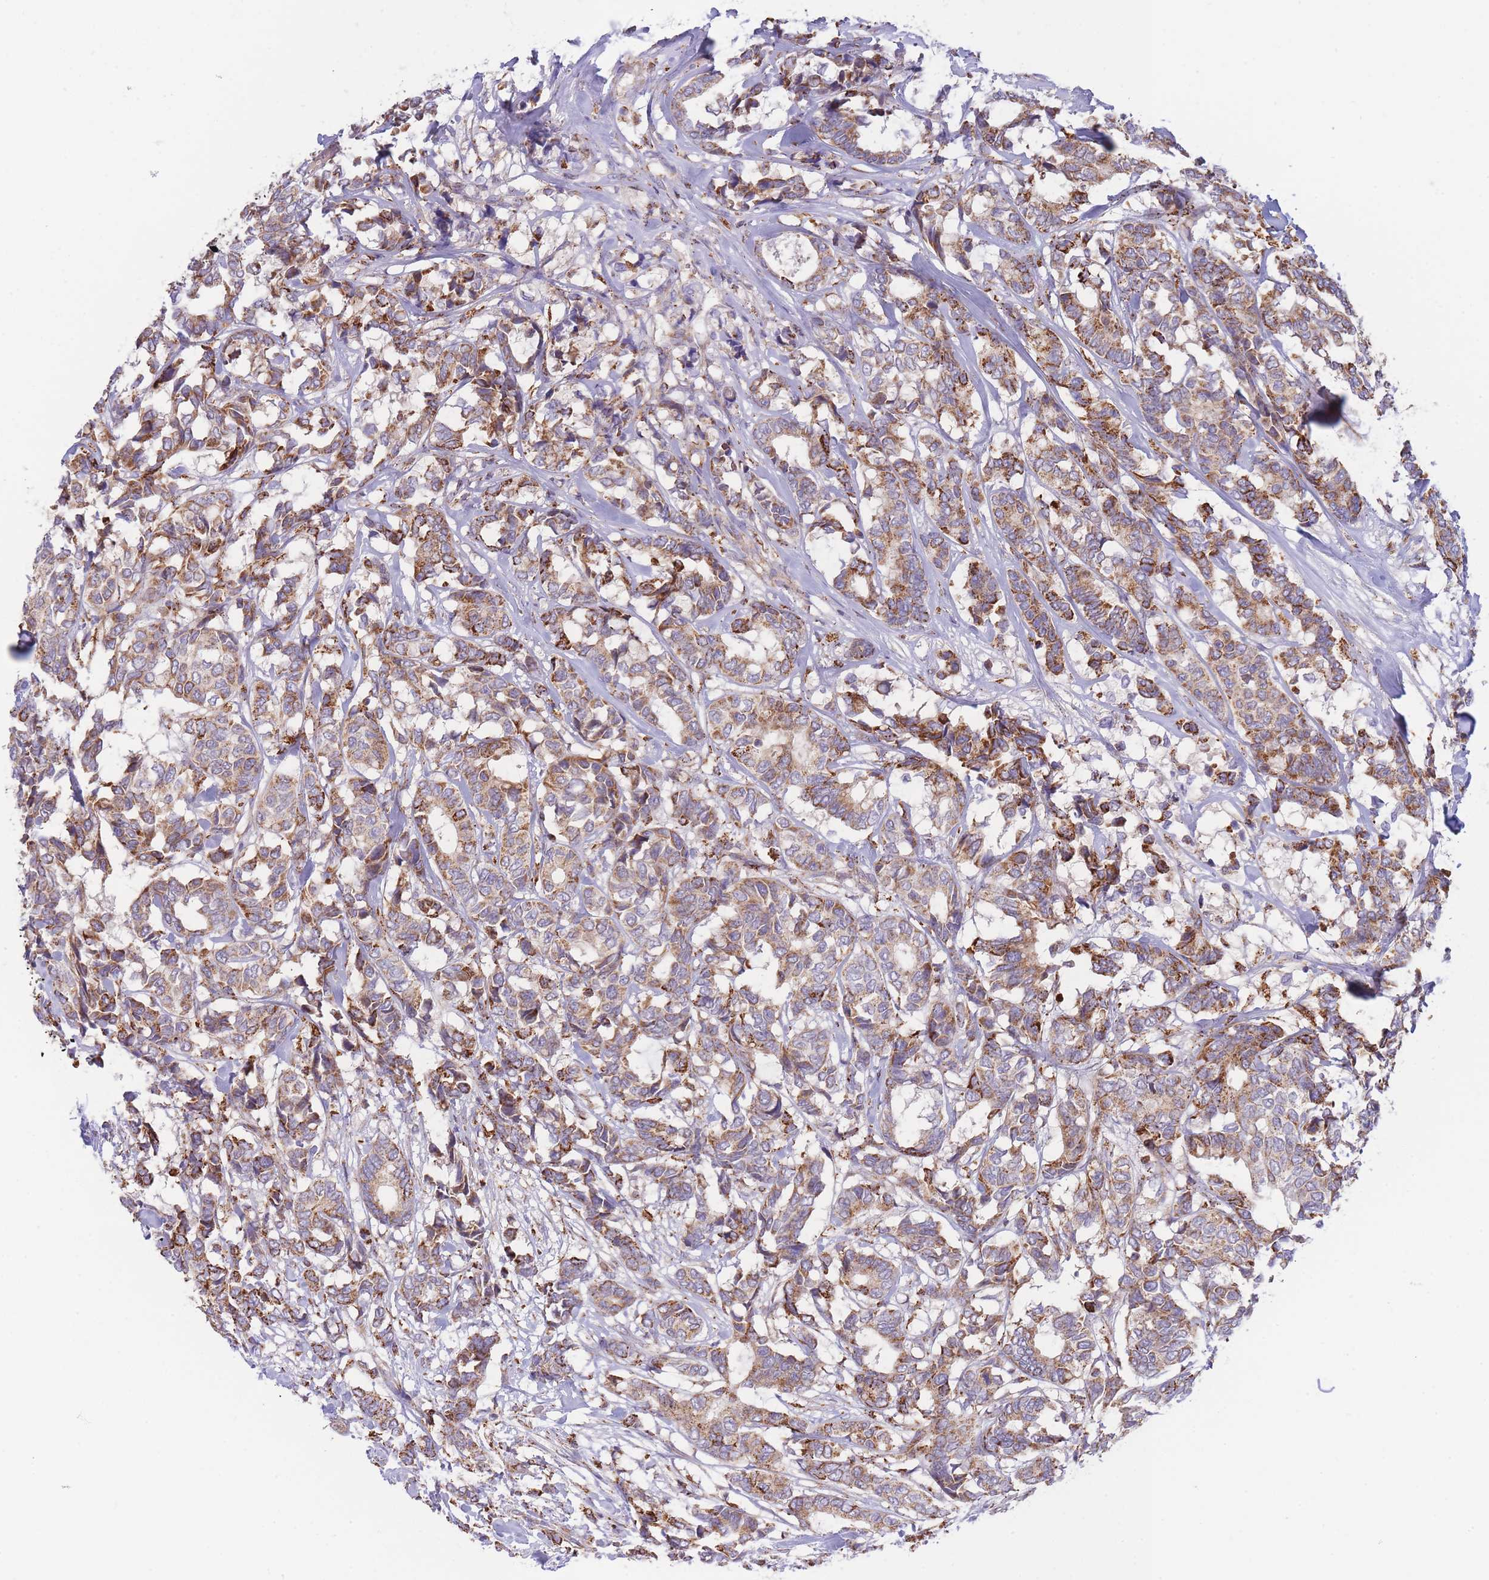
{"staining": {"intensity": "moderate", "quantity": ">75%", "location": "cytoplasmic/membranous"}, "tissue": "breast cancer", "cell_type": "Tumor cells", "image_type": "cancer", "snomed": [{"axis": "morphology", "description": "Duct carcinoma"}, {"axis": "topography", "description": "Breast"}], "caption": "The immunohistochemical stain labels moderate cytoplasmic/membranous positivity in tumor cells of invasive ductal carcinoma (breast) tissue.", "gene": "MRPL17", "patient": {"sex": "female", "age": 87}}